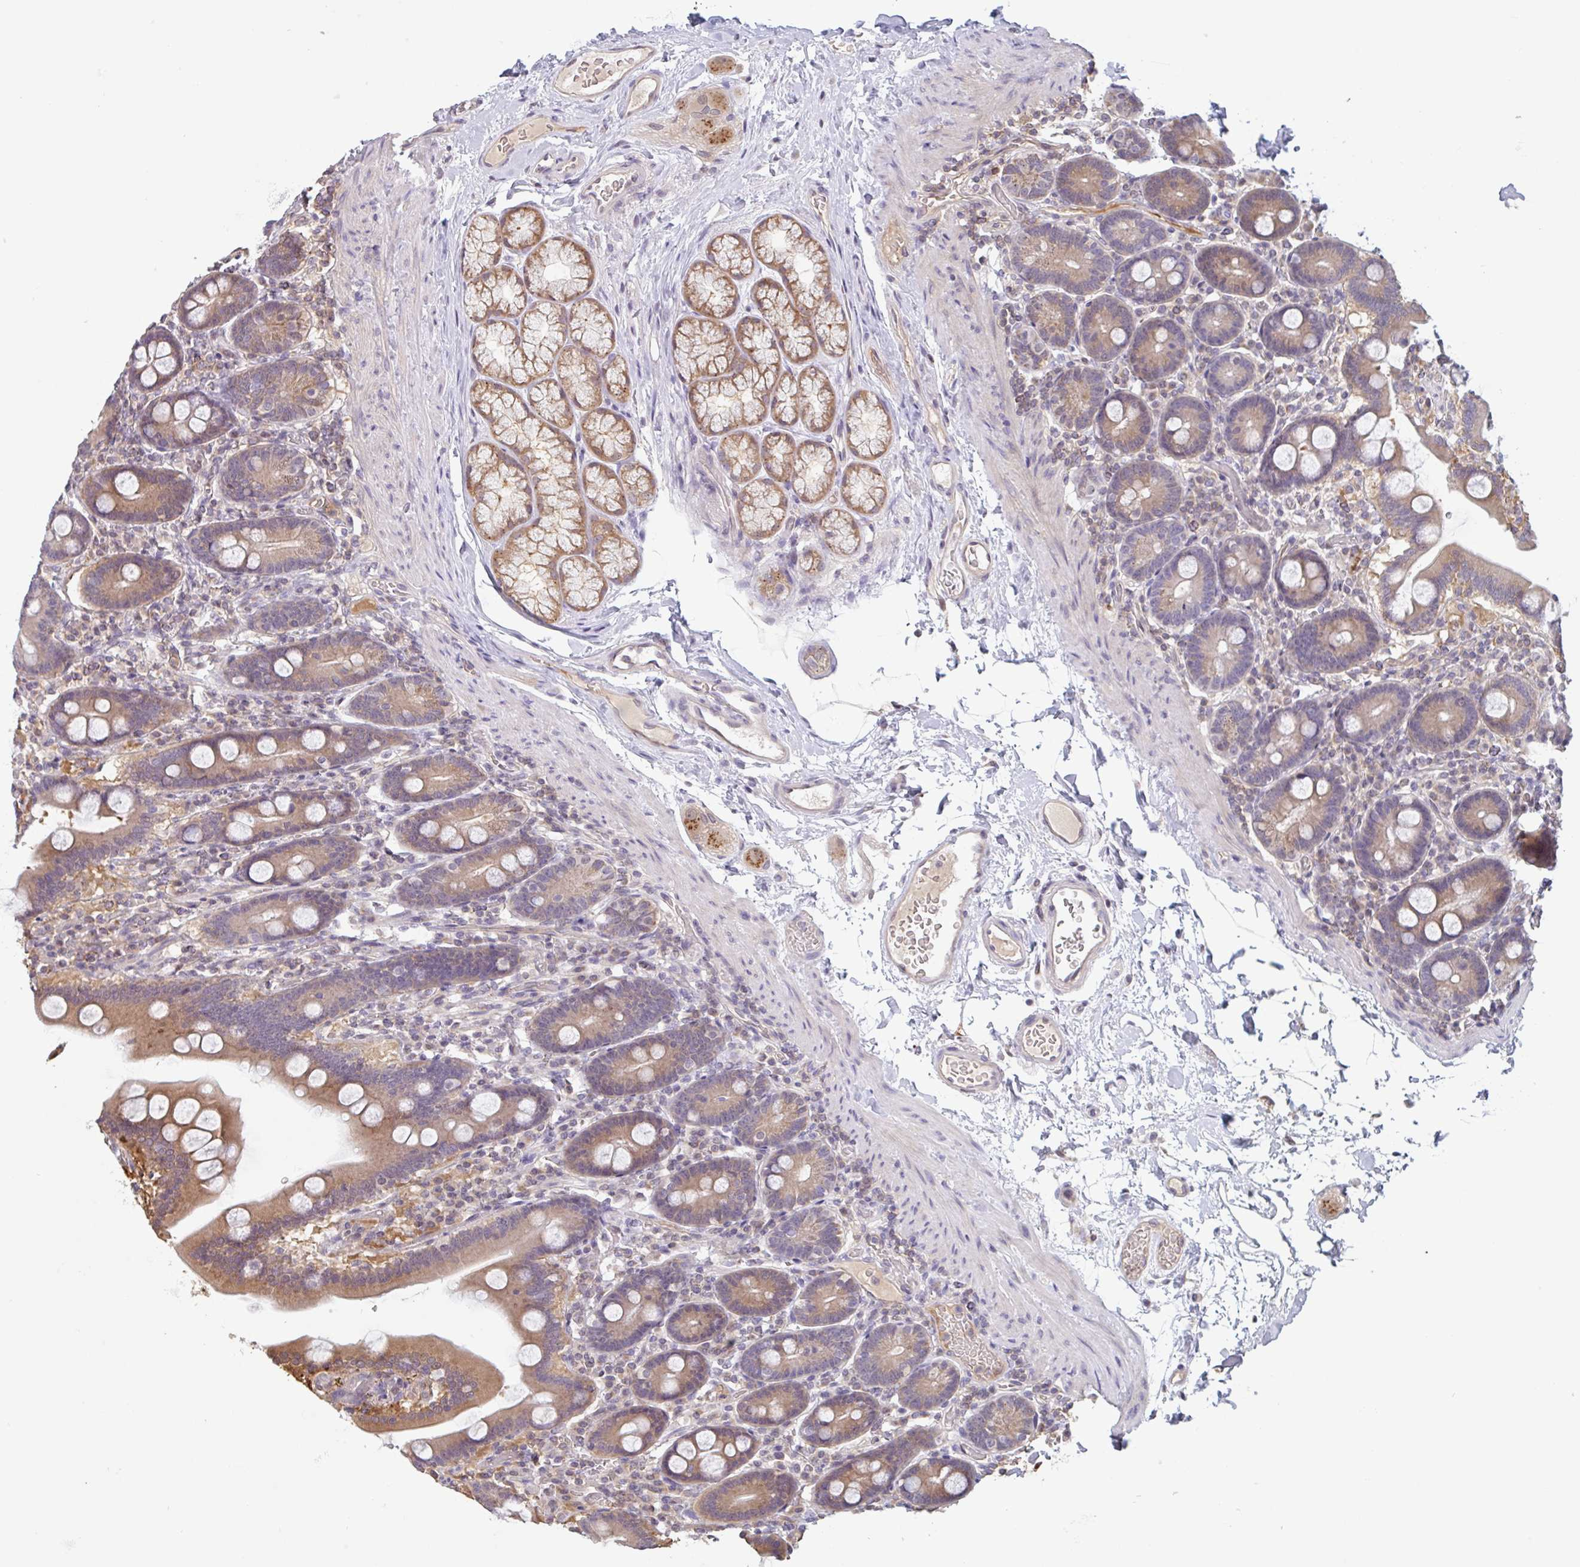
{"staining": {"intensity": "moderate", "quantity": ">75%", "location": "cytoplasmic/membranous"}, "tissue": "duodenum", "cell_type": "Glandular cells", "image_type": "normal", "snomed": [{"axis": "morphology", "description": "Normal tissue, NOS"}, {"axis": "topography", "description": "Duodenum"}], "caption": "The immunohistochemical stain highlights moderate cytoplasmic/membranous staining in glandular cells of benign duodenum. The protein of interest is stained brown, and the nuclei are stained in blue (DAB (3,3'-diaminobenzidine) IHC with brightfield microscopy, high magnification).", "gene": "OTOP2", "patient": {"sex": "male", "age": 55}}